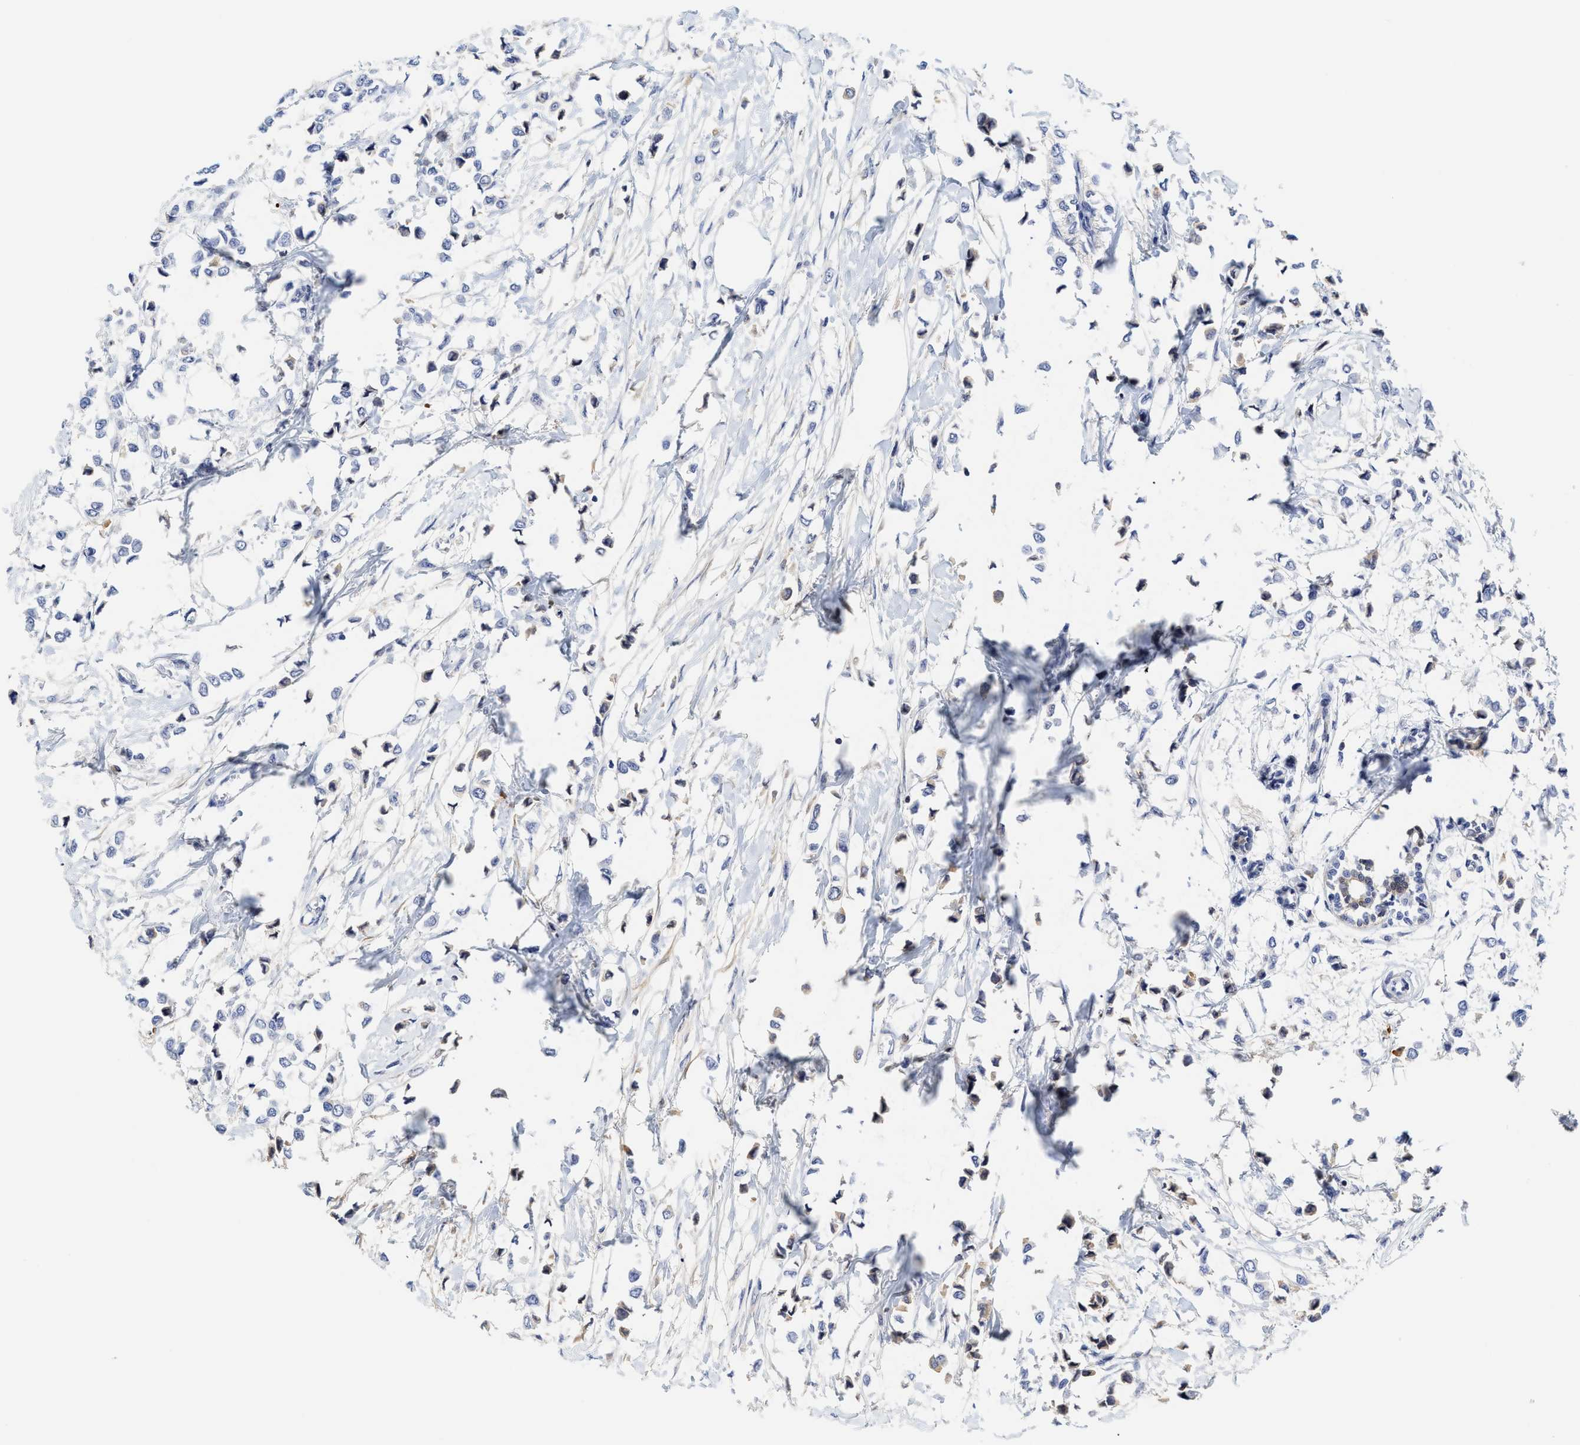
{"staining": {"intensity": "weak", "quantity": "<25%", "location": "cytoplasmic/membranous"}, "tissue": "breast cancer", "cell_type": "Tumor cells", "image_type": "cancer", "snomed": [{"axis": "morphology", "description": "Lobular carcinoma"}, {"axis": "topography", "description": "Breast"}], "caption": "This is an IHC histopathology image of human breast cancer. There is no expression in tumor cells.", "gene": "C2", "patient": {"sex": "female", "age": 51}}